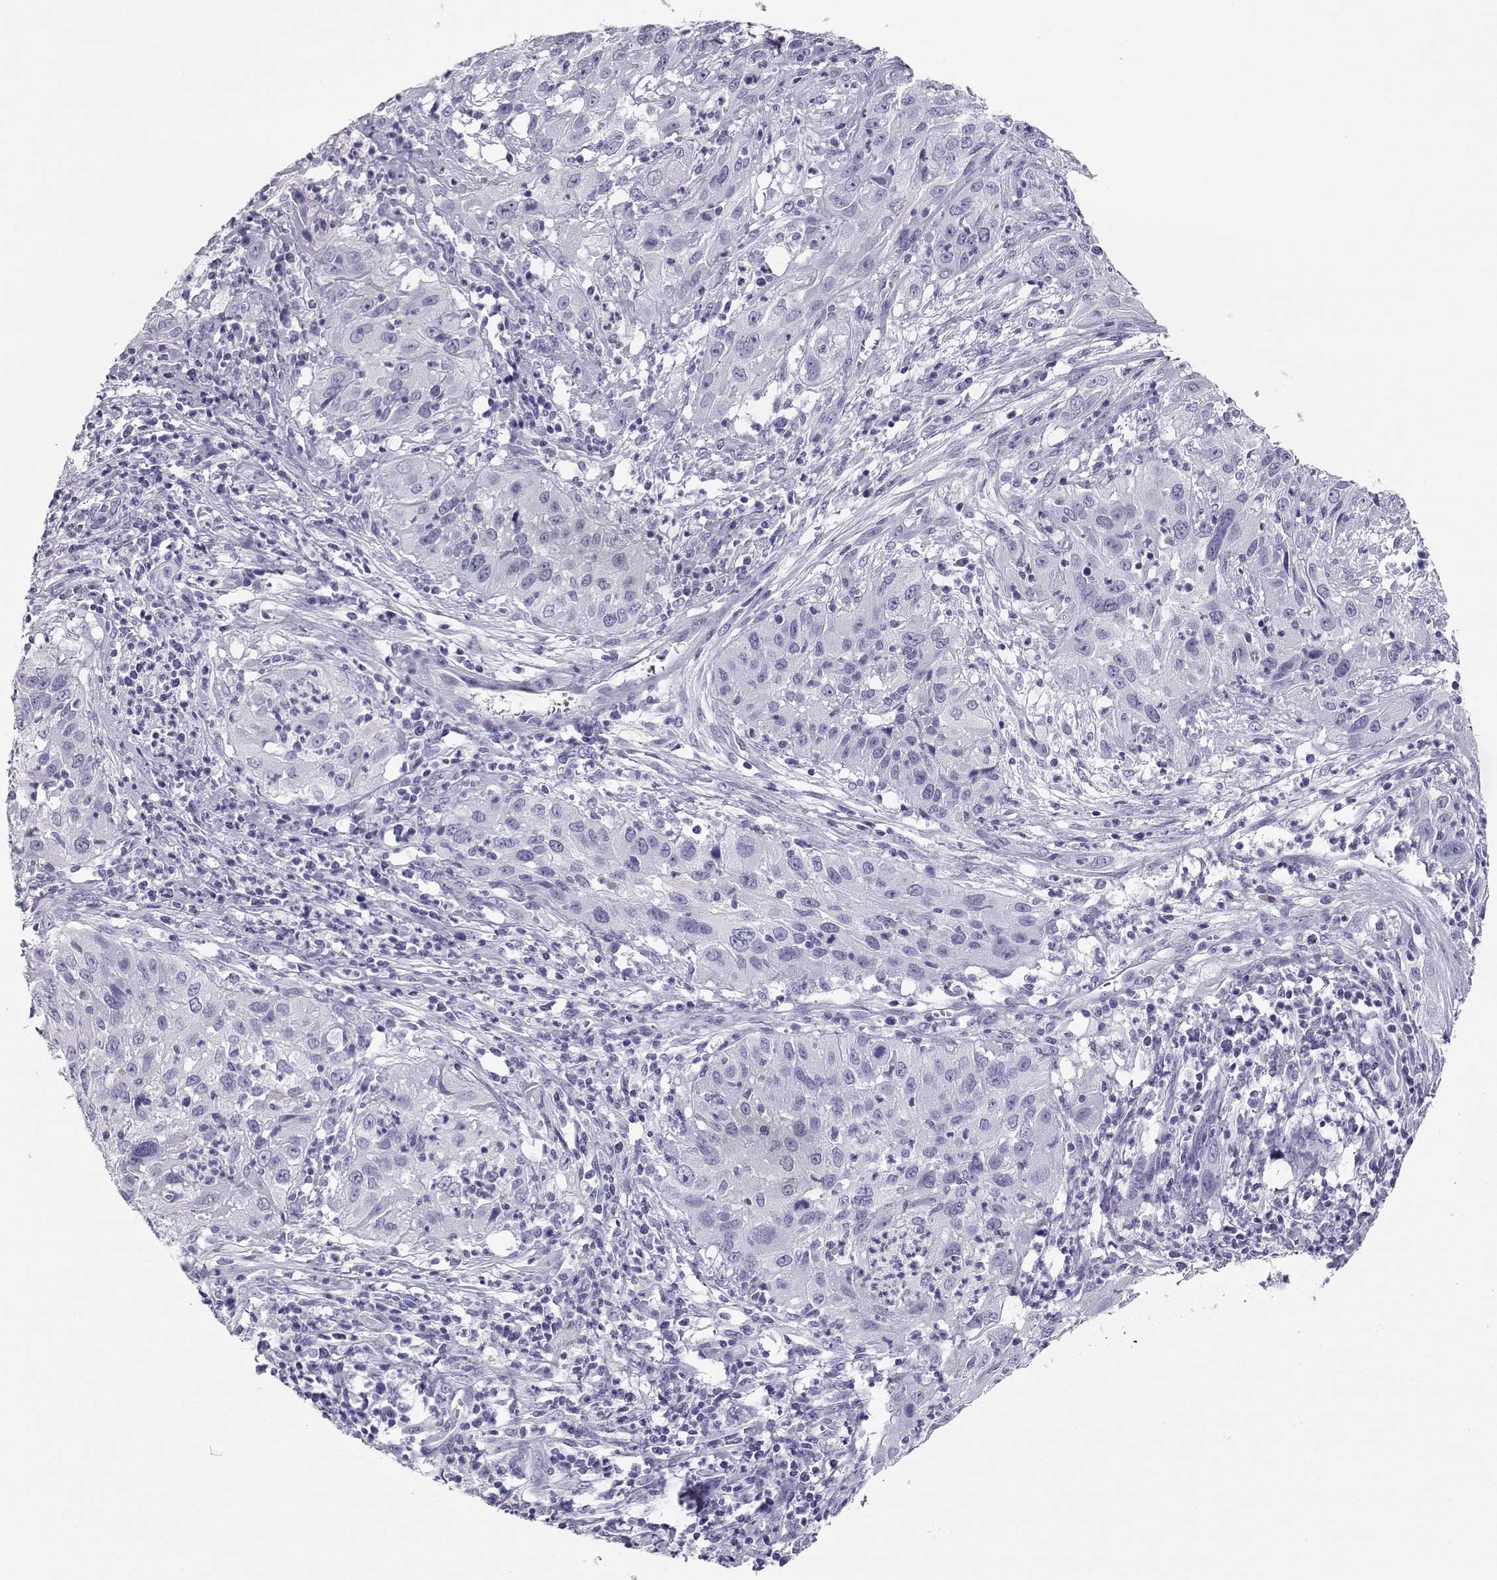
{"staining": {"intensity": "weak", "quantity": "<25%", "location": "cytoplasmic/membranous"}, "tissue": "cervical cancer", "cell_type": "Tumor cells", "image_type": "cancer", "snomed": [{"axis": "morphology", "description": "Squamous cell carcinoma, NOS"}, {"axis": "topography", "description": "Cervix"}], "caption": "The micrograph reveals no staining of tumor cells in squamous cell carcinoma (cervical).", "gene": "CRX", "patient": {"sex": "female", "age": 32}}